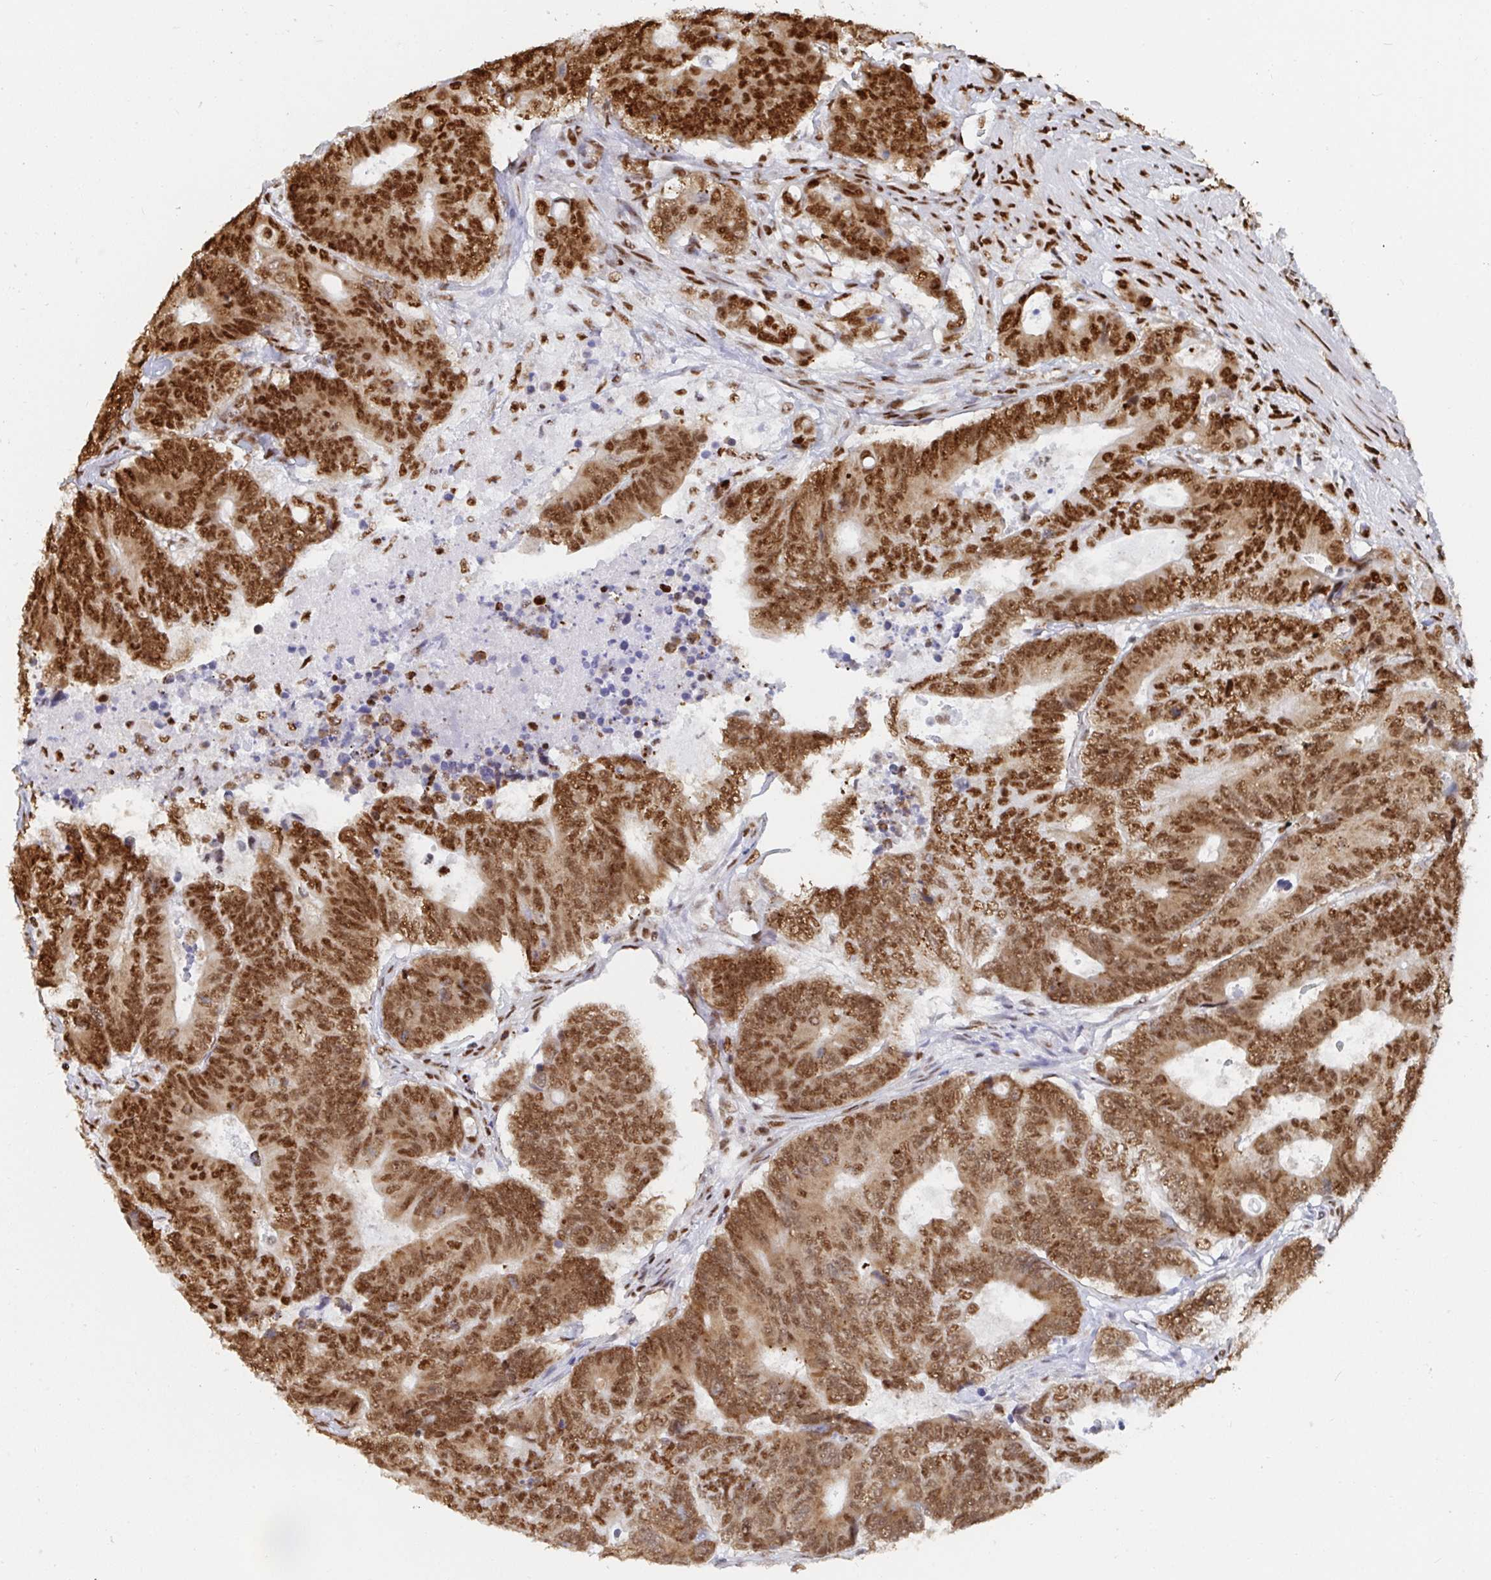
{"staining": {"intensity": "strong", "quantity": ">75%", "location": "nuclear"}, "tissue": "colorectal cancer", "cell_type": "Tumor cells", "image_type": "cancer", "snomed": [{"axis": "morphology", "description": "Adenocarcinoma, NOS"}, {"axis": "topography", "description": "Colon"}], "caption": "Colorectal cancer stained with DAB IHC reveals high levels of strong nuclear positivity in approximately >75% of tumor cells.", "gene": "EWSR1", "patient": {"sex": "female", "age": 48}}